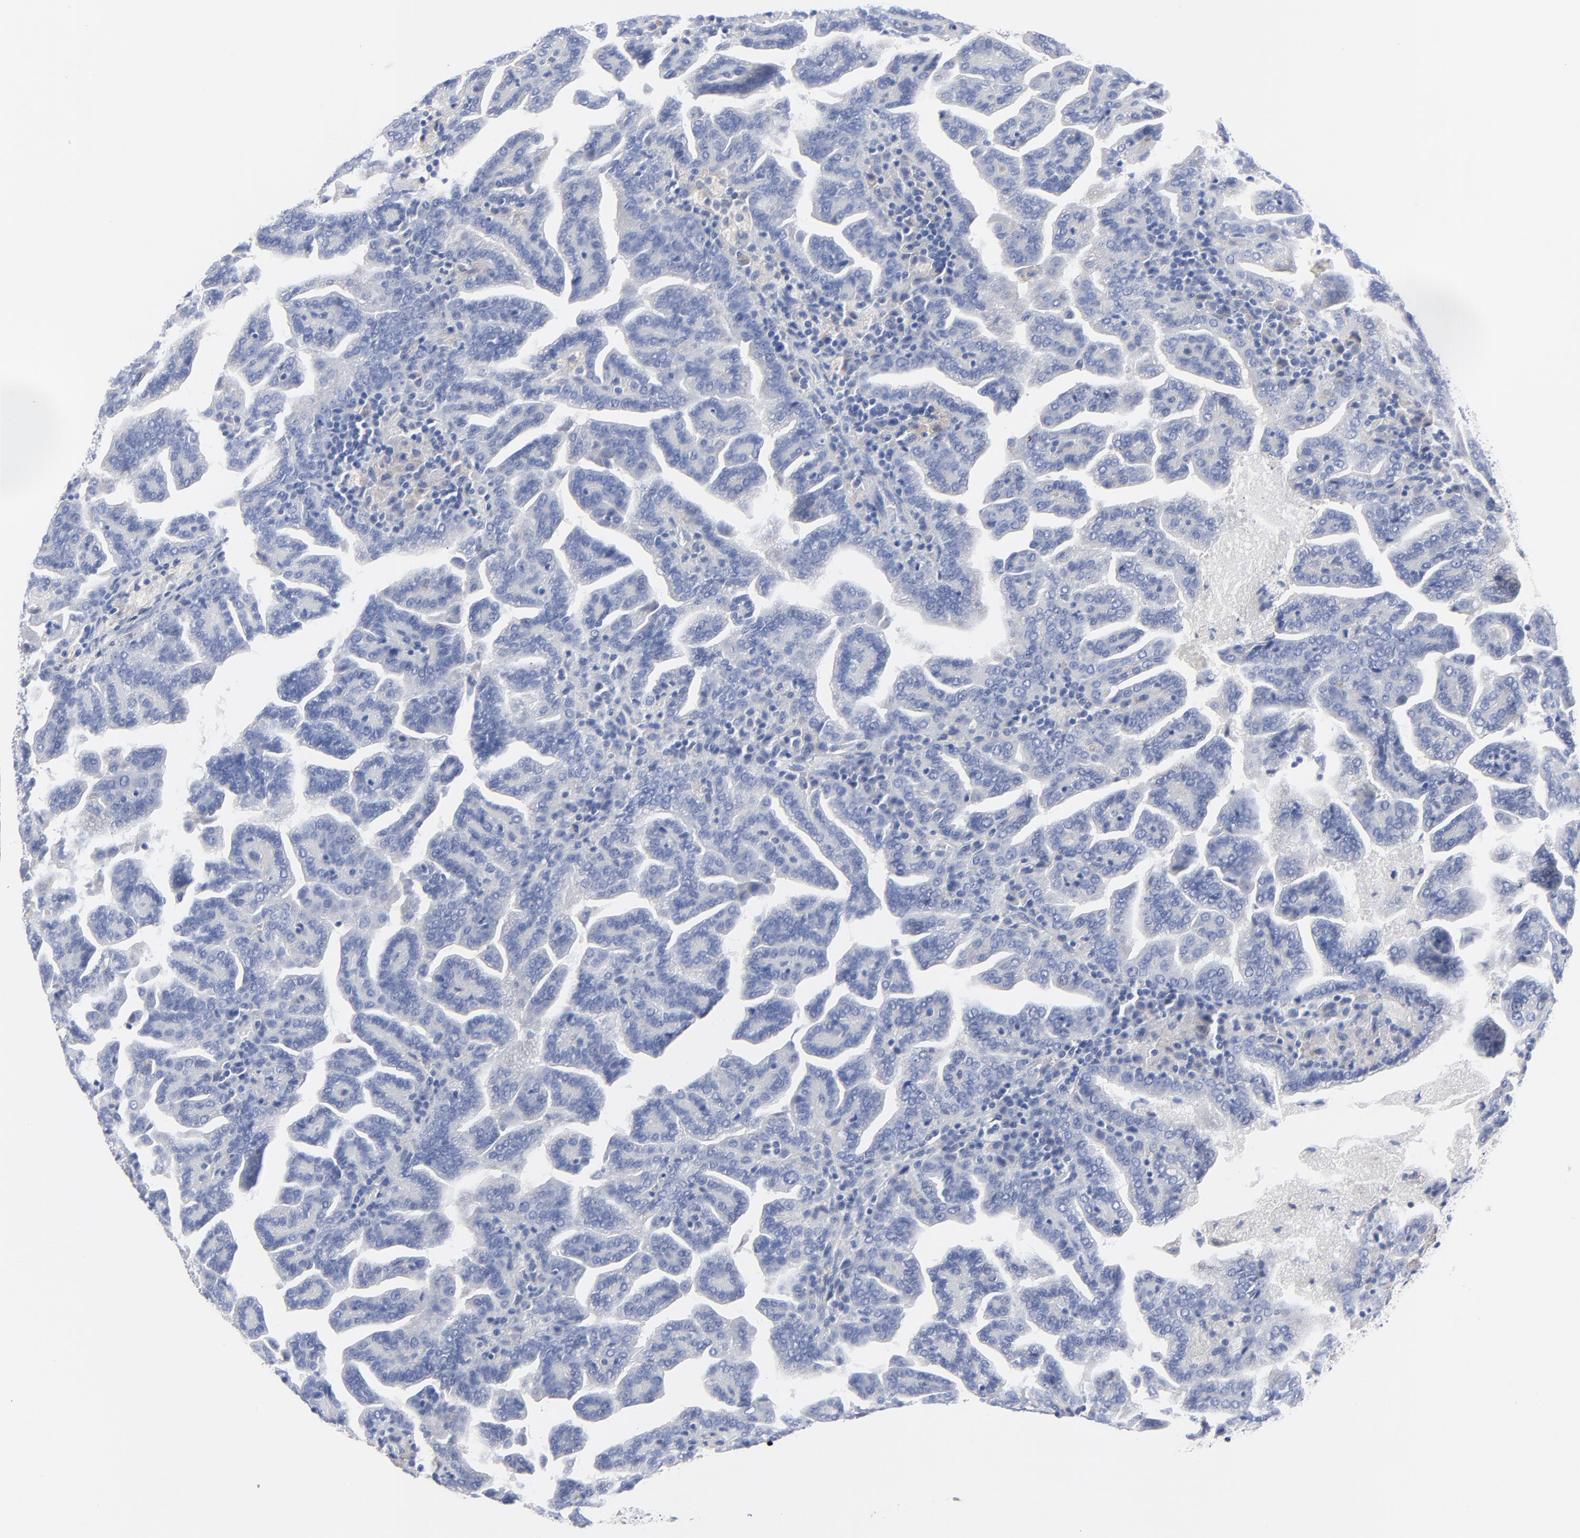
{"staining": {"intensity": "negative", "quantity": "none", "location": "none"}, "tissue": "renal cancer", "cell_type": "Tumor cells", "image_type": "cancer", "snomed": [{"axis": "morphology", "description": "Adenocarcinoma, NOS"}, {"axis": "topography", "description": "Kidney"}], "caption": "The photomicrograph reveals no significant positivity in tumor cells of renal adenocarcinoma.", "gene": "STAT2", "patient": {"sex": "male", "age": 61}}